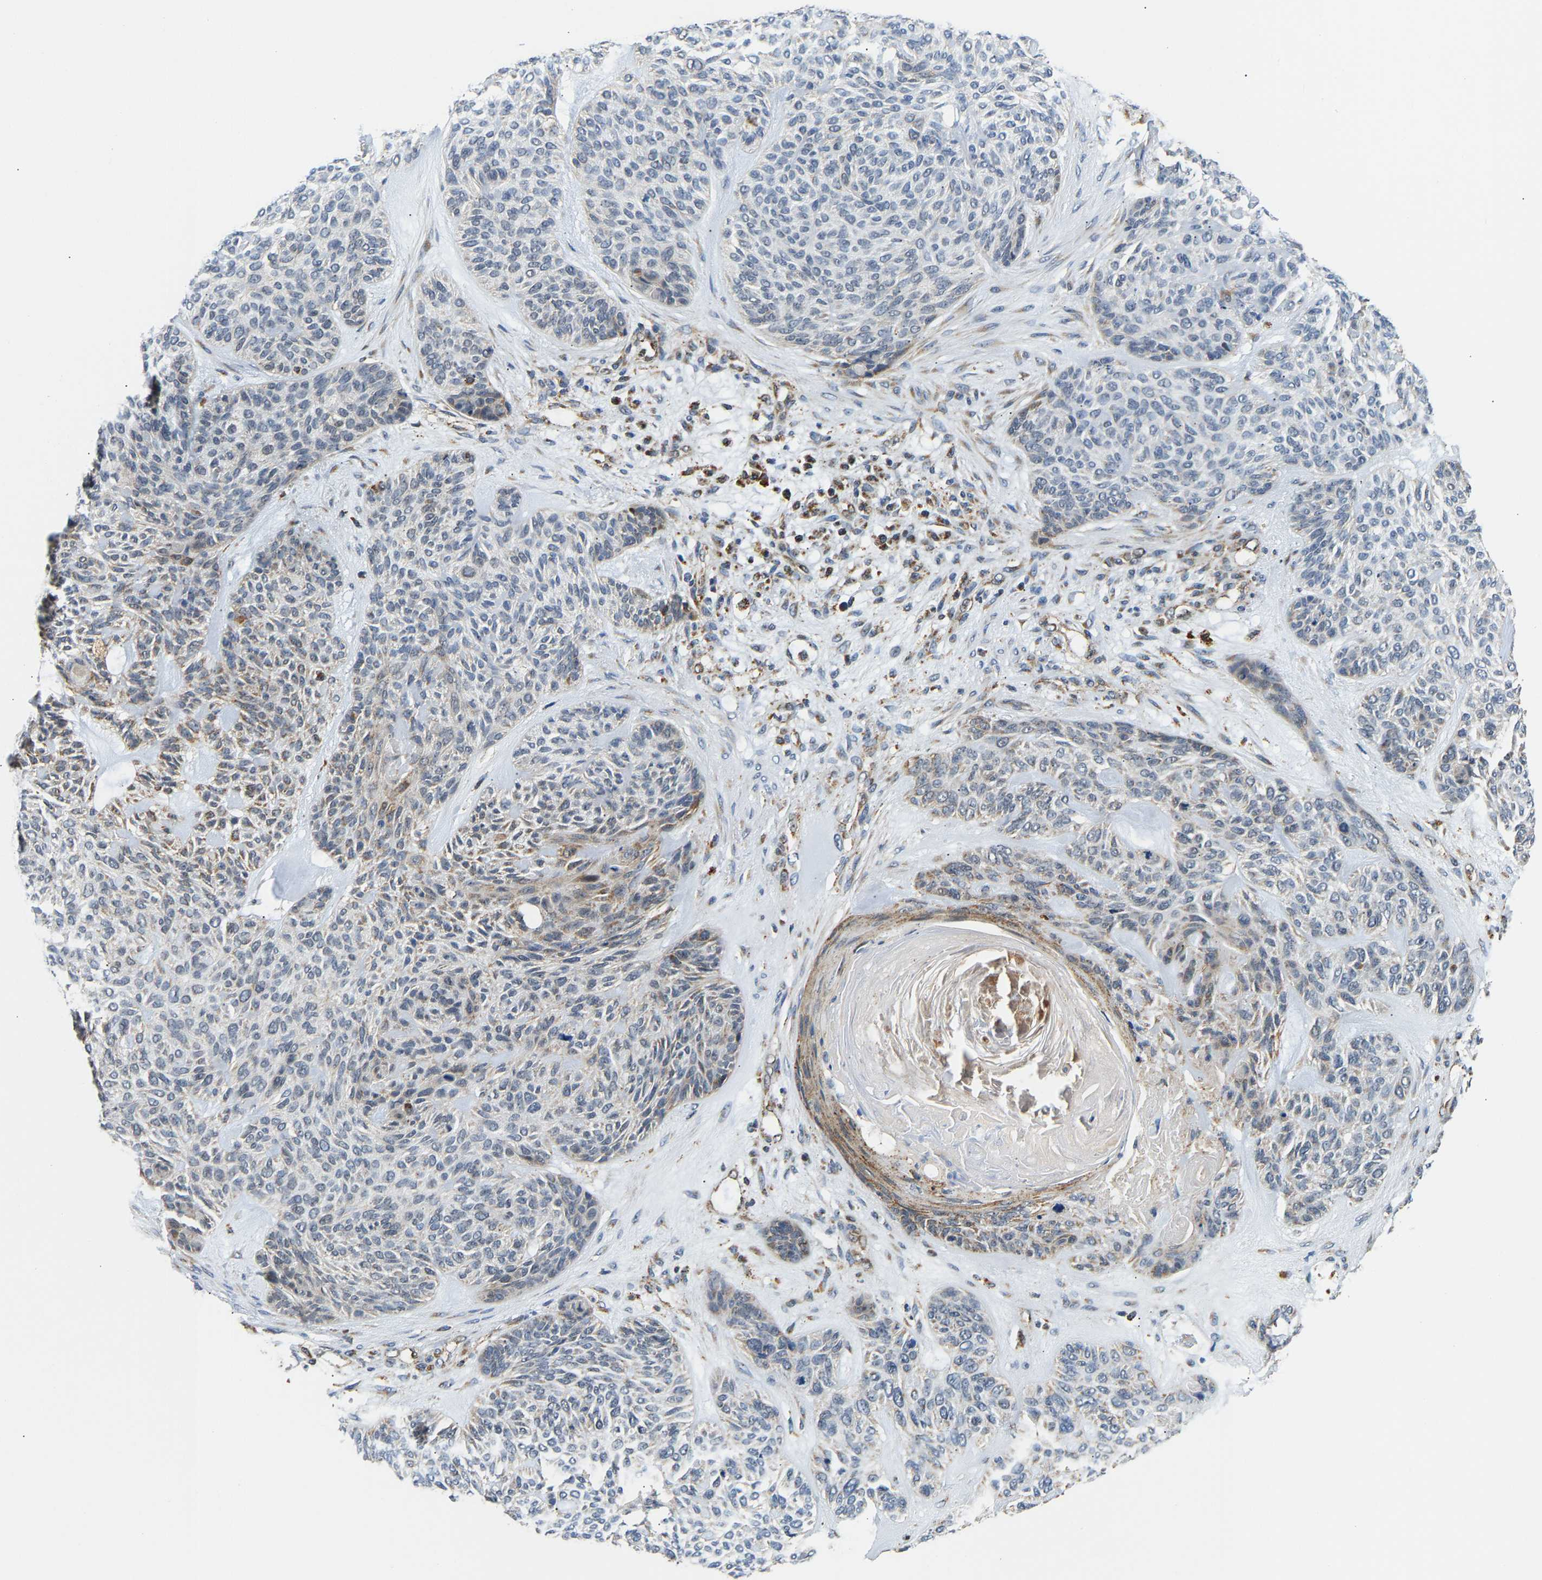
{"staining": {"intensity": "weak", "quantity": "<25%", "location": "cytoplasmic/membranous"}, "tissue": "skin cancer", "cell_type": "Tumor cells", "image_type": "cancer", "snomed": [{"axis": "morphology", "description": "Basal cell carcinoma"}, {"axis": "topography", "description": "Skin"}], "caption": "Immunohistochemical staining of human basal cell carcinoma (skin) reveals no significant positivity in tumor cells.", "gene": "GIMAP7", "patient": {"sex": "male", "age": 55}}